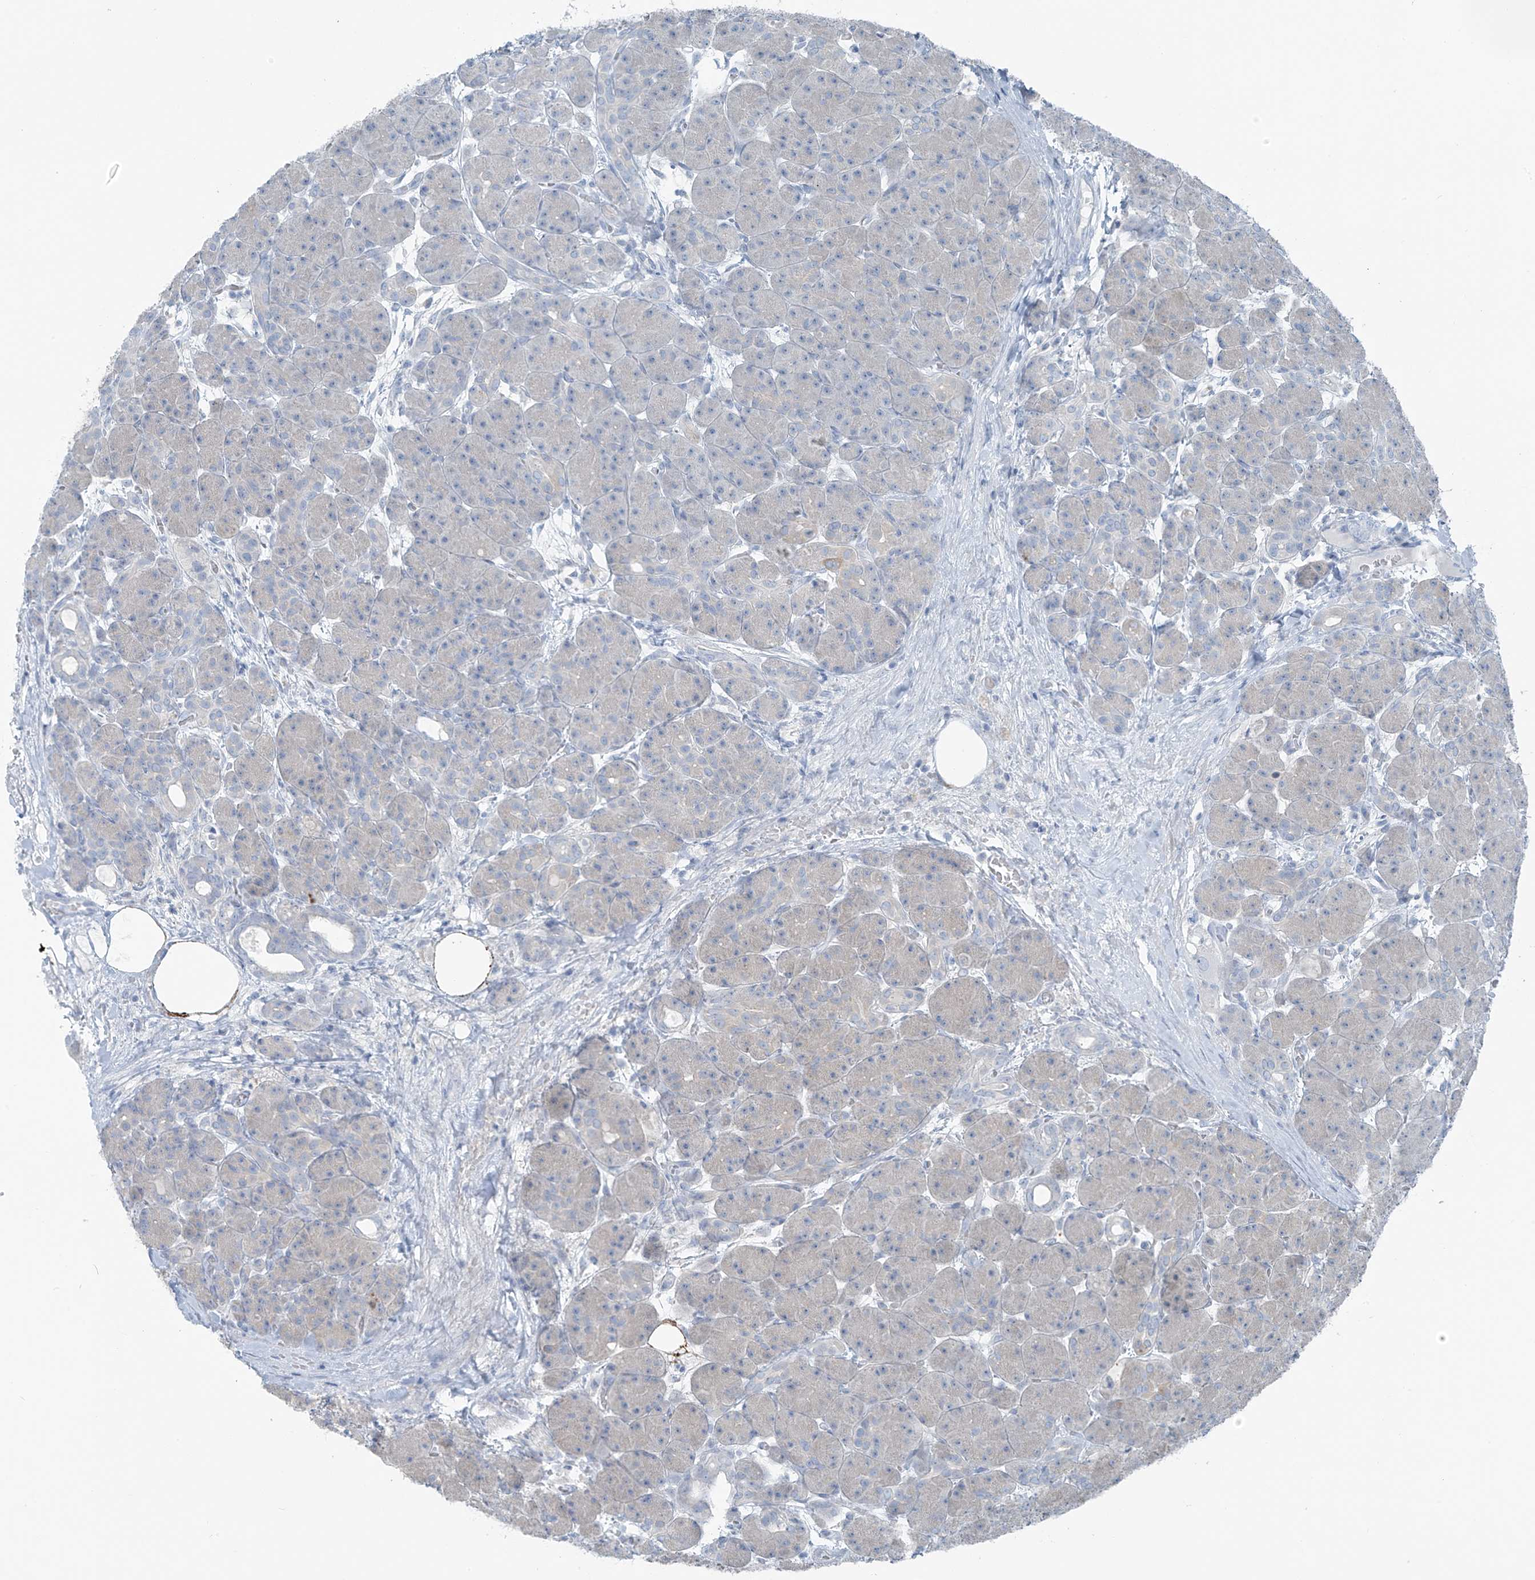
{"staining": {"intensity": "negative", "quantity": "none", "location": "none"}, "tissue": "pancreas", "cell_type": "Exocrine glandular cells", "image_type": "normal", "snomed": [{"axis": "morphology", "description": "Normal tissue, NOS"}, {"axis": "topography", "description": "Pancreas"}], "caption": "Immunohistochemistry of benign human pancreas shows no staining in exocrine glandular cells. (Immunohistochemistry, brightfield microscopy, high magnification).", "gene": "SLC25A43", "patient": {"sex": "male", "age": 63}}